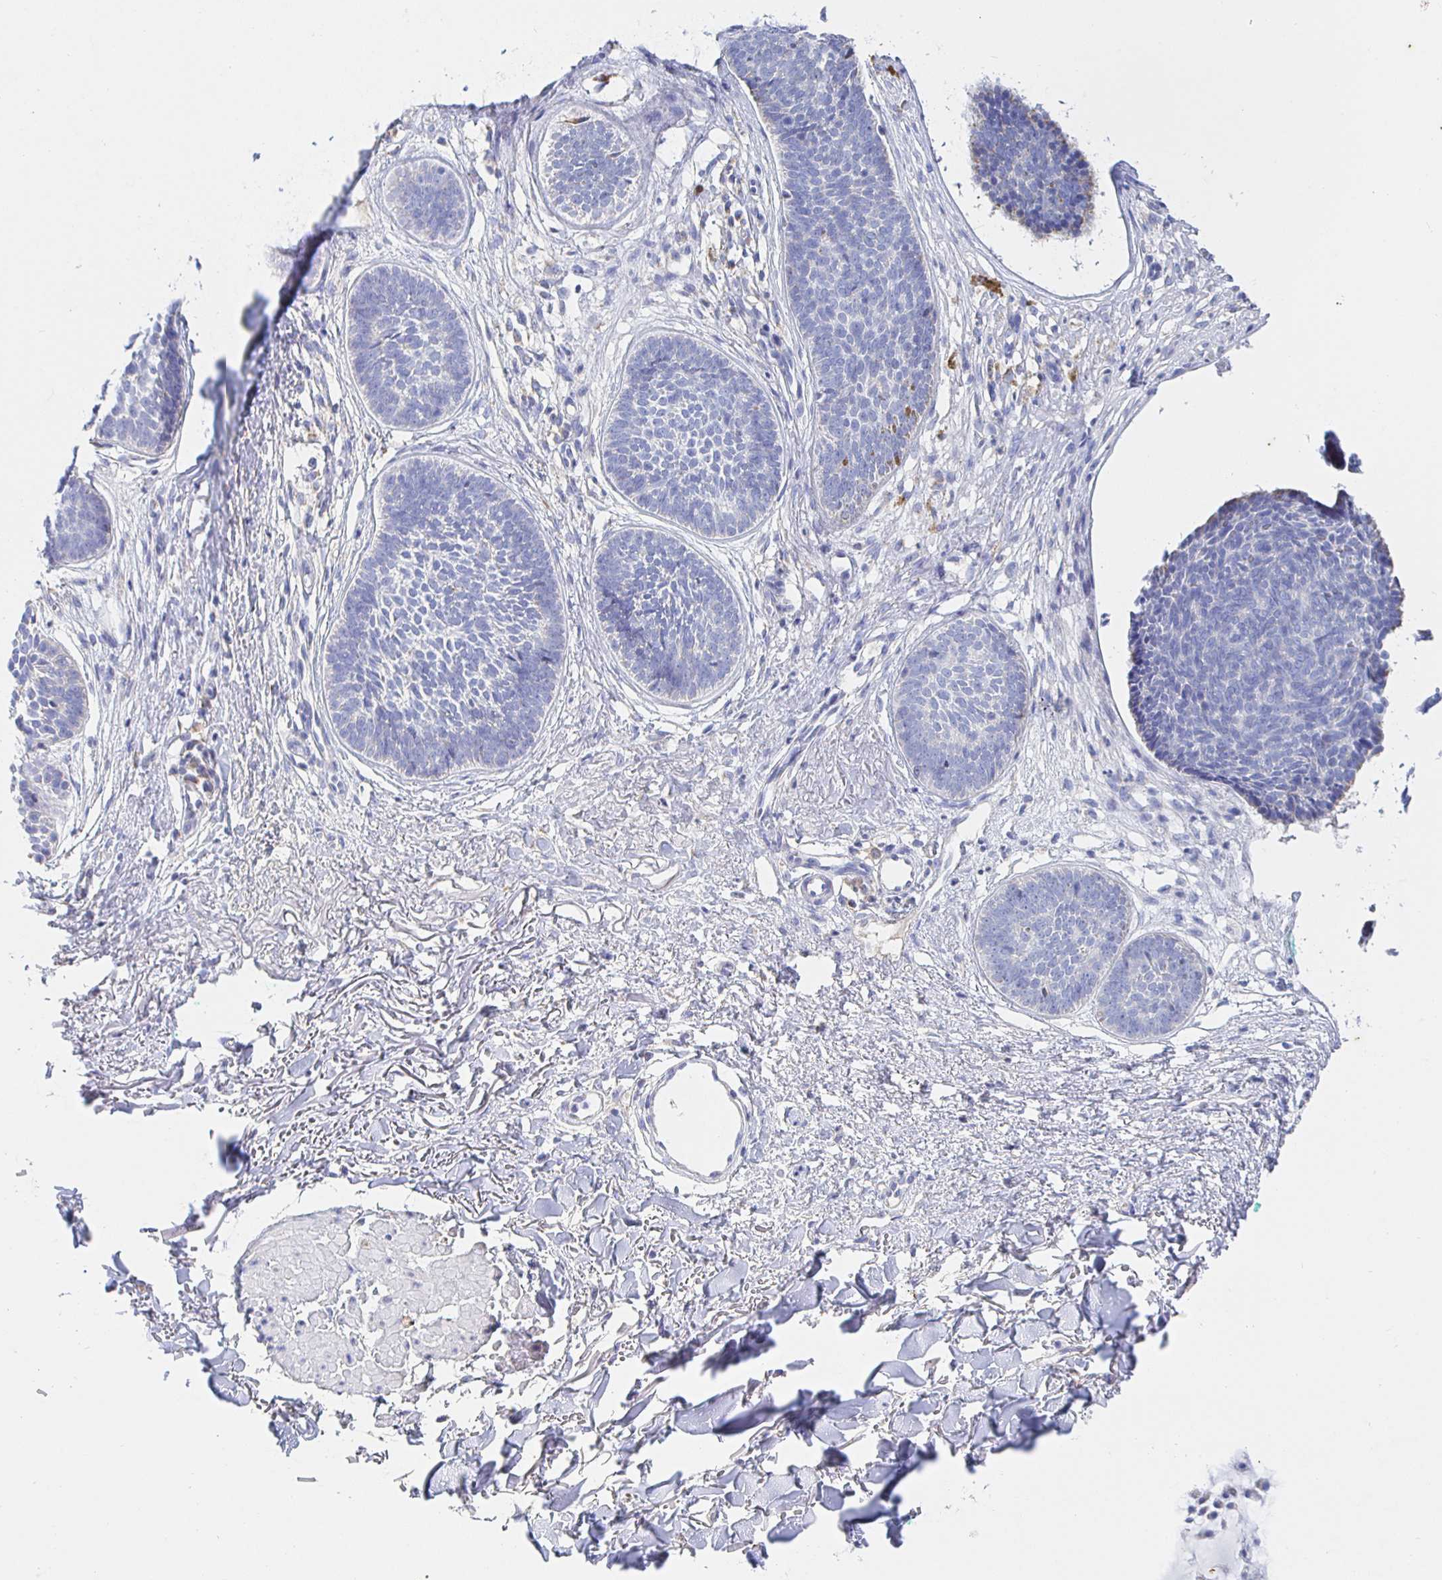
{"staining": {"intensity": "negative", "quantity": "none", "location": "none"}, "tissue": "skin cancer", "cell_type": "Tumor cells", "image_type": "cancer", "snomed": [{"axis": "morphology", "description": "Basal cell carcinoma"}, {"axis": "topography", "description": "Skin"}, {"axis": "topography", "description": "Skin of neck"}, {"axis": "topography", "description": "Skin of shoulder"}, {"axis": "topography", "description": "Skin of back"}], "caption": "A high-resolution micrograph shows IHC staining of skin cancer, which reveals no significant expression in tumor cells. Nuclei are stained in blue.", "gene": "SYNGR4", "patient": {"sex": "male", "age": 80}}